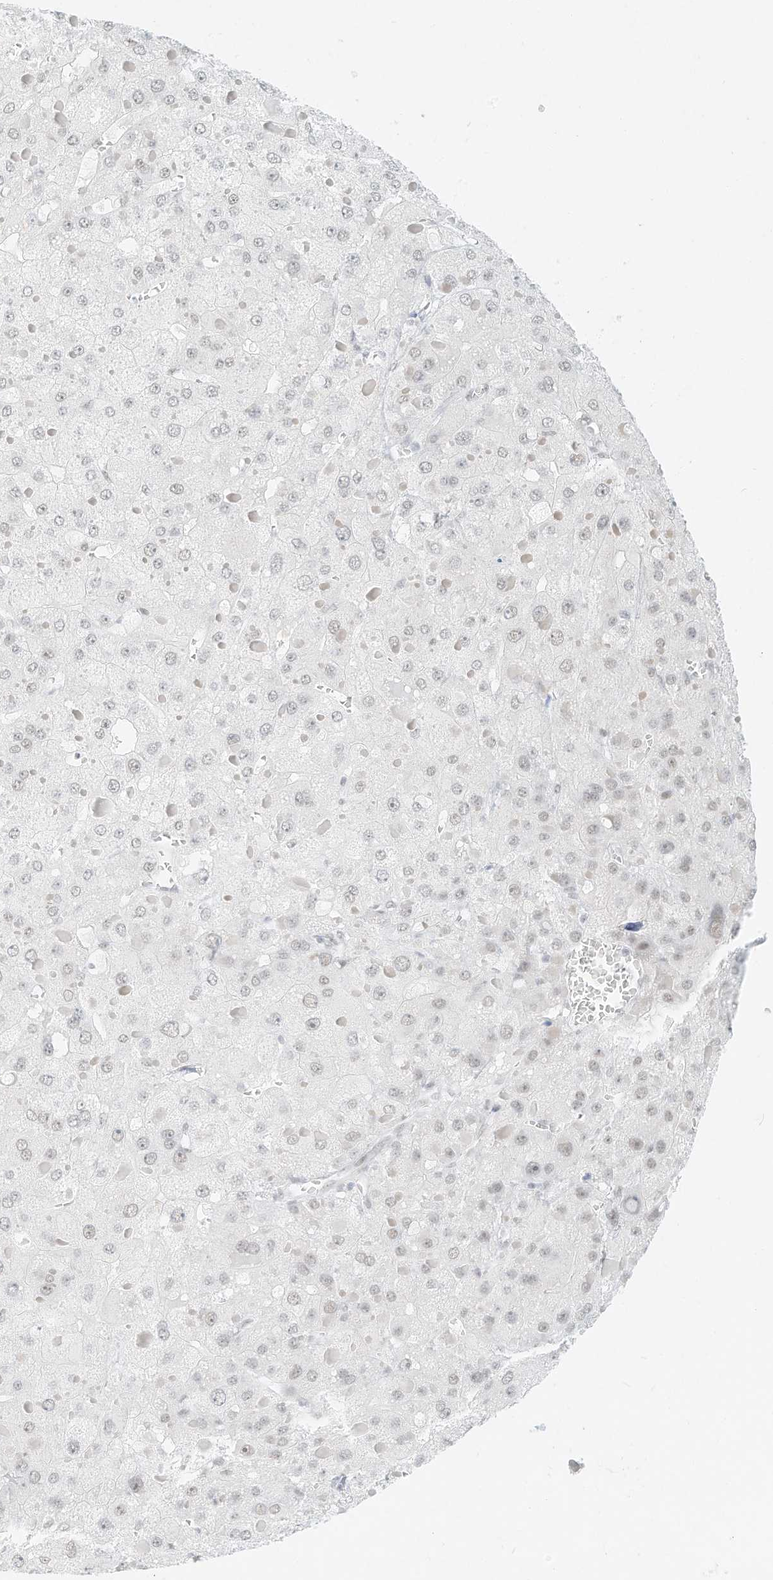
{"staining": {"intensity": "negative", "quantity": "none", "location": "none"}, "tissue": "liver cancer", "cell_type": "Tumor cells", "image_type": "cancer", "snomed": [{"axis": "morphology", "description": "Carcinoma, Hepatocellular, NOS"}, {"axis": "topography", "description": "Liver"}], "caption": "A micrograph of human liver cancer is negative for staining in tumor cells.", "gene": "PGC", "patient": {"sex": "female", "age": 73}}